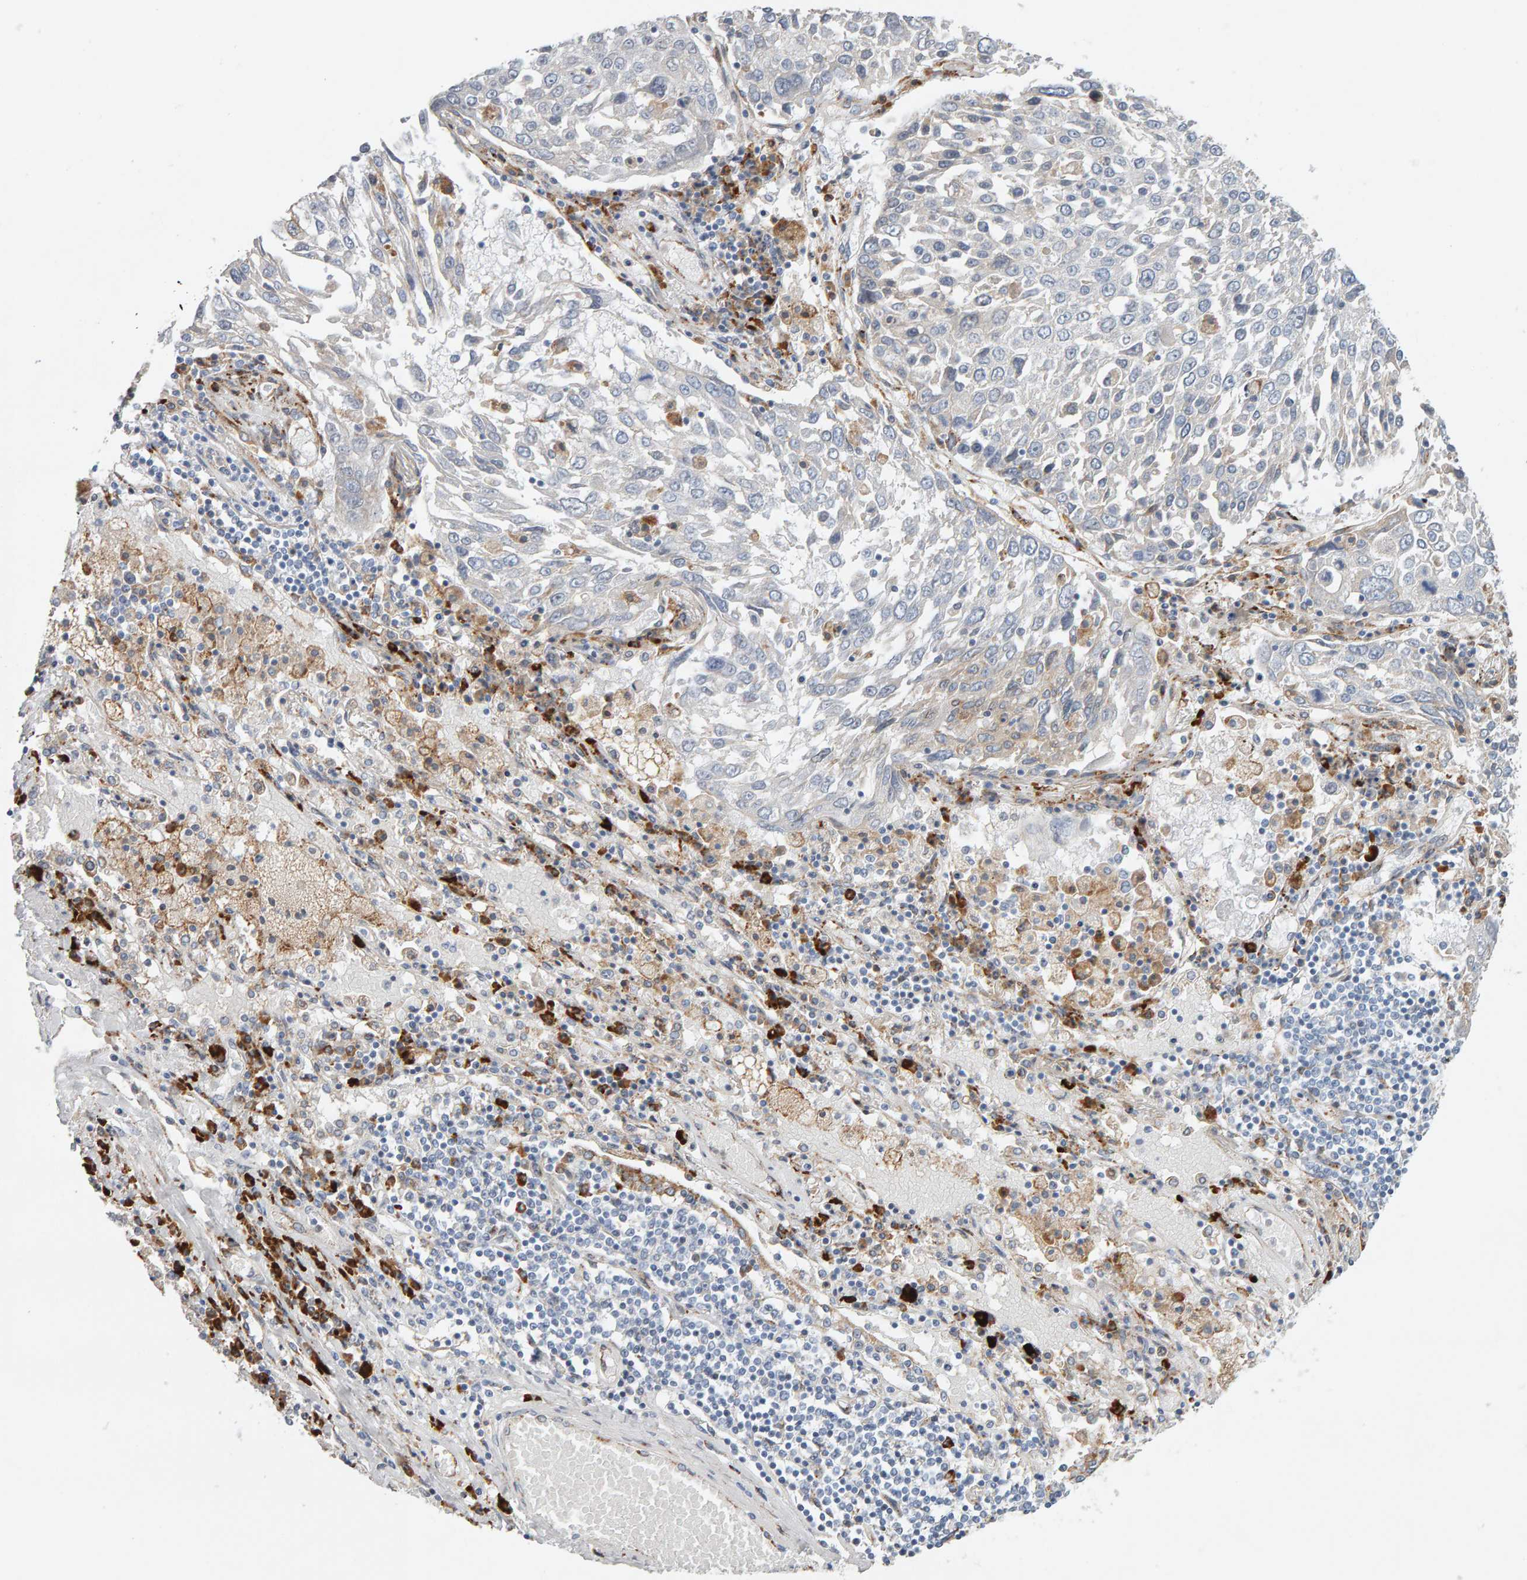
{"staining": {"intensity": "weak", "quantity": "<25%", "location": "cytoplasmic/membranous"}, "tissue": "lung cancer", "cell_type": "Tumor cells", "image_type": "cancer", "snomed": [{"axis": "morphology", "description": "Squamous cell carcinoma, NOS"}, {"axis": "topography", "description": "Lung"}], "caption": "Immunohistochemical staining of lung cancer (squamous cell carcinoma) displays no significant expression in tumor cells. Brightfield microscopy of immunohistochemistry stained with DAB (brown) and hematoxylin (blue), captured at high magnification.", "gene": "ENGASE", "patient": {"sex": "male", "age": 65}}